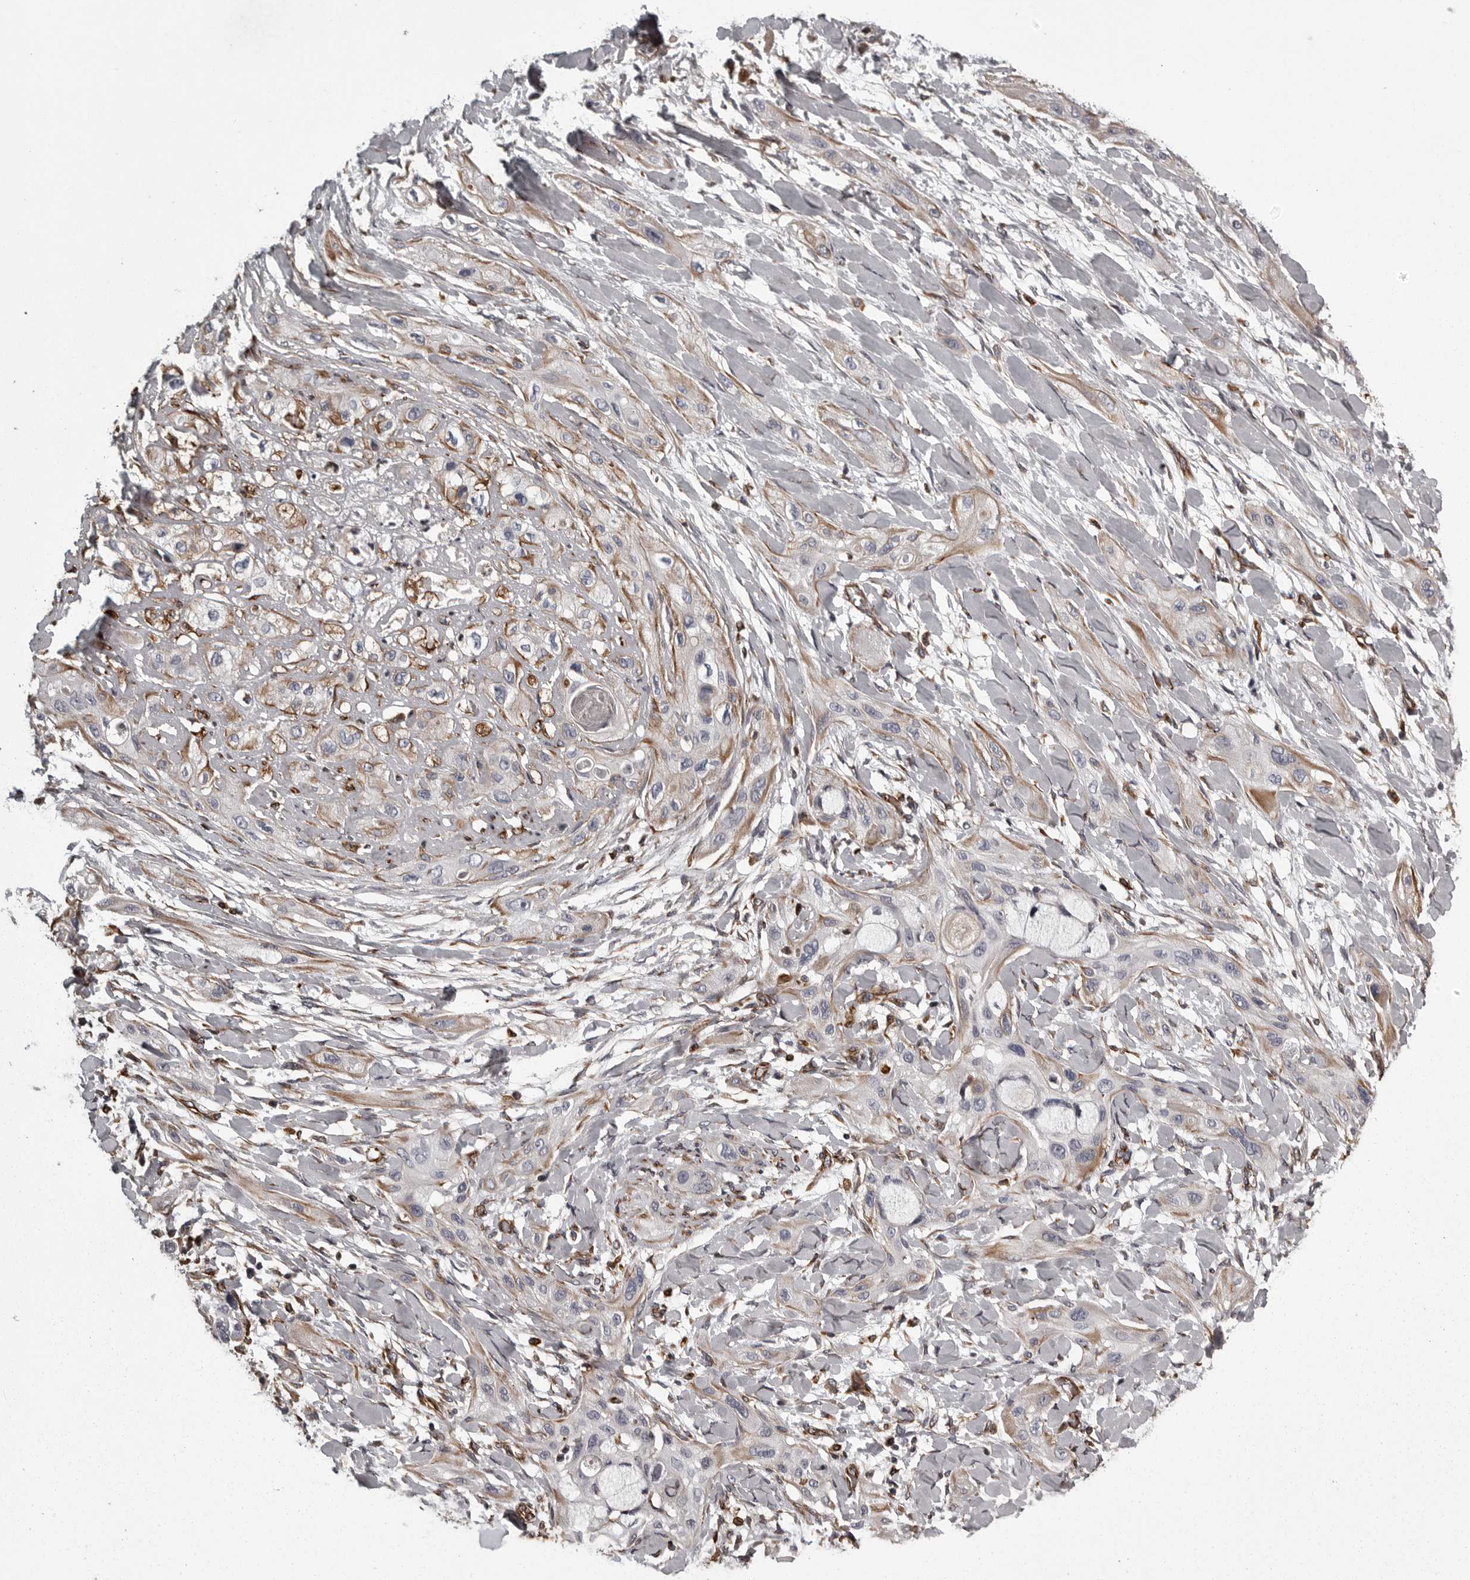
{"staining": {"intensity": "moderate", "quantity": "<25%", "location": "cytoplasmic/membranous"}, "tissue": "lung cancer", "cell_type": "Tumor cells", "image_type": "cancer", "snomed": [{"axis": "morphology", "description": "Squamous cell carcinoma, NOS"}, {"axis": "topography", "description": "Lung"}], "caption": "Lung cancer (squamous cell carcinoma) was stained to show a protein in brown. There is low levels of moderate cytoplasmic/membranous expression in about <25% of tumor cells.", "gene": "FAAP100", "patient": {"sex": "female", "age": 47}}